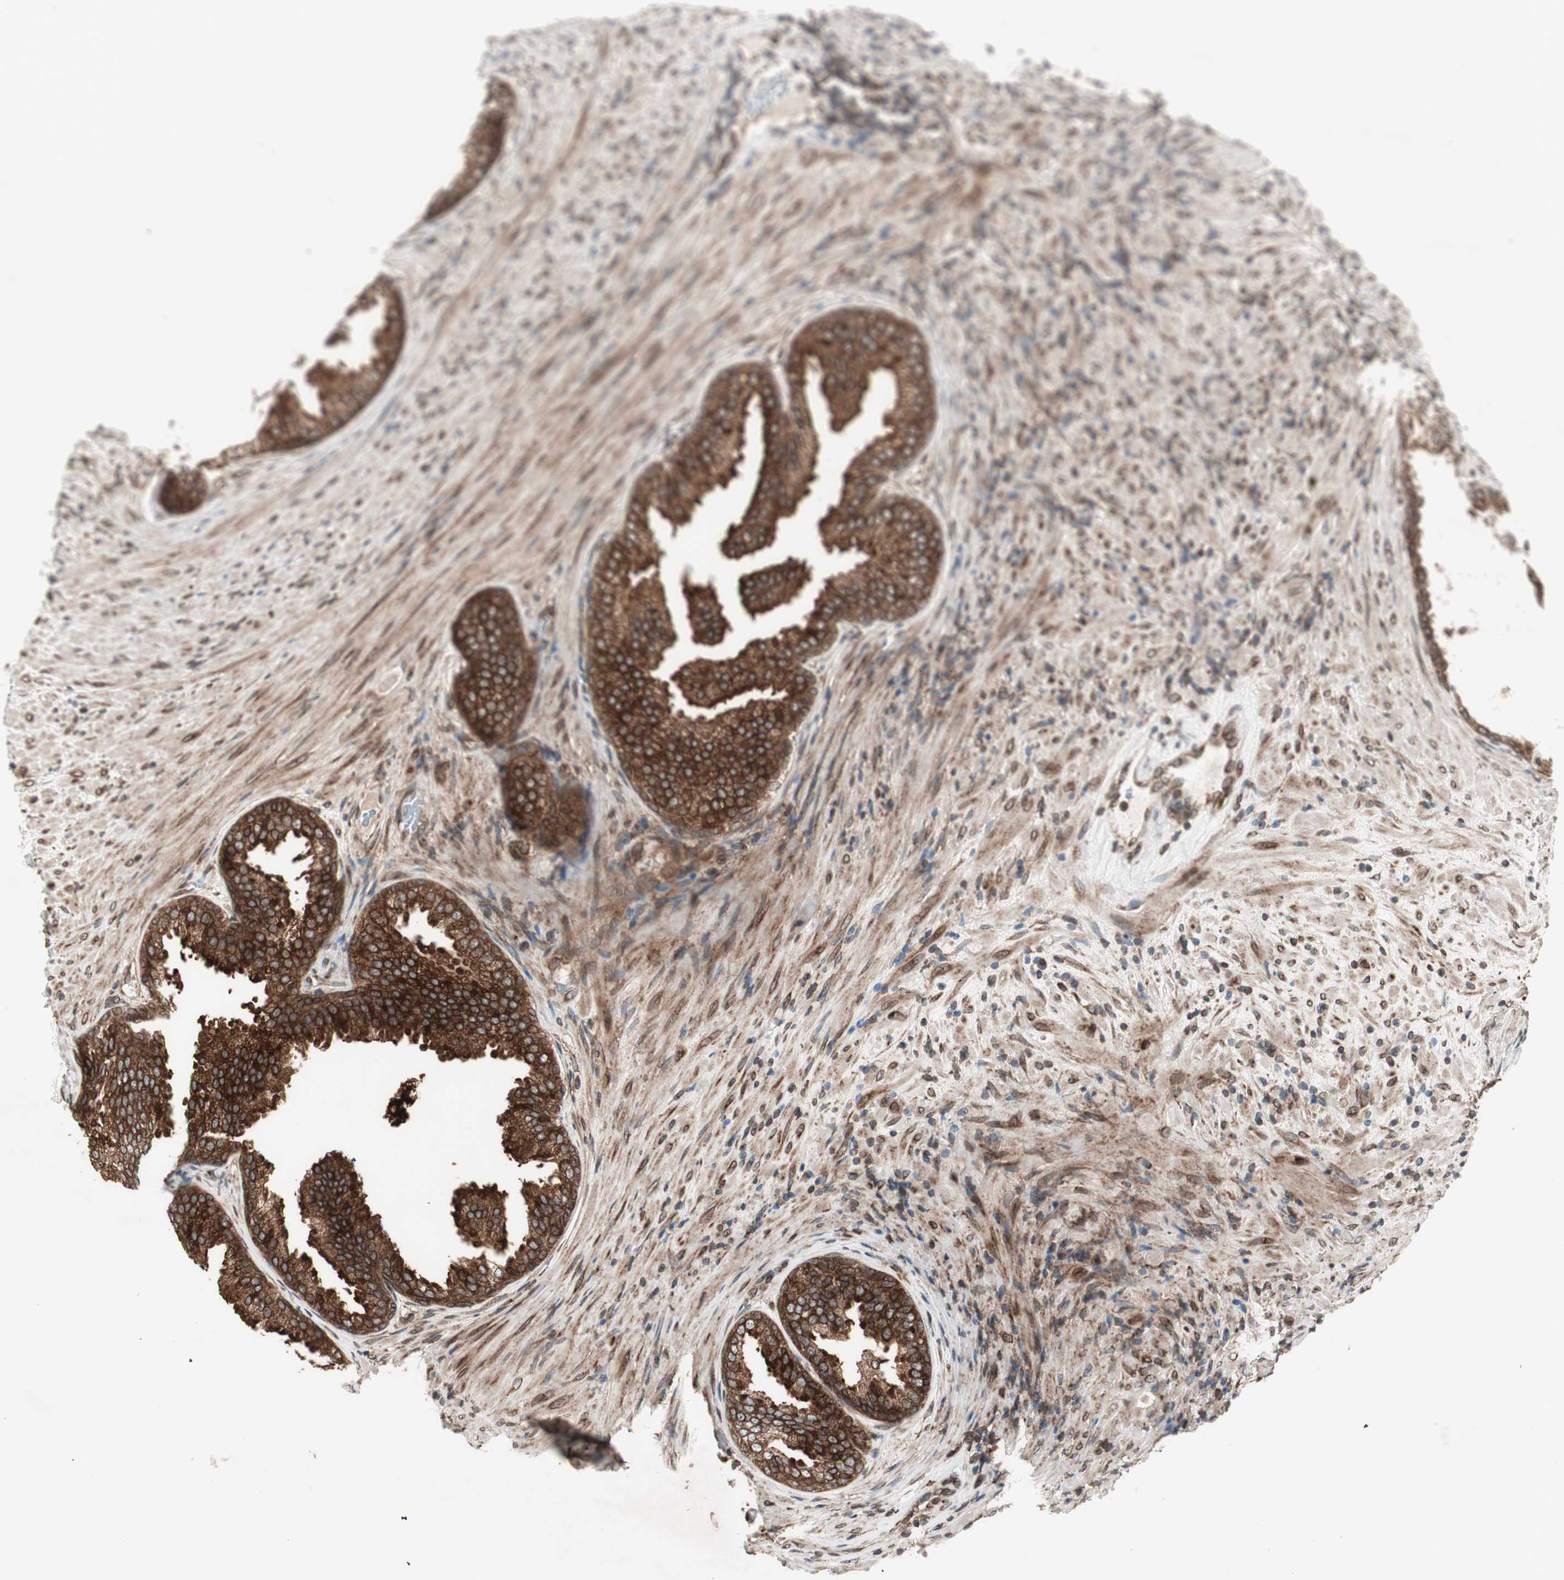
{"staining": {"intensity": "strong", "quantity": ">75%", "location": "cytoplasmic/membranous,nuclear"}, "tissue": "prostate", "cell_type": "Glandular cells", "image_type": "normal", "snomed": [{"axis": "morphology", "description": "Normal tissue, NOS"}, {"axis": "topography", "description": "Prostate"}], "caption": "Brown immunohistochemical staining in benign human prostate exhibits strong cytoplasmic/membranous,nuclear expression in about >75% of glandular cells.", "gene": "NUP62", "patient": {"sex": "male", "age": 76}}